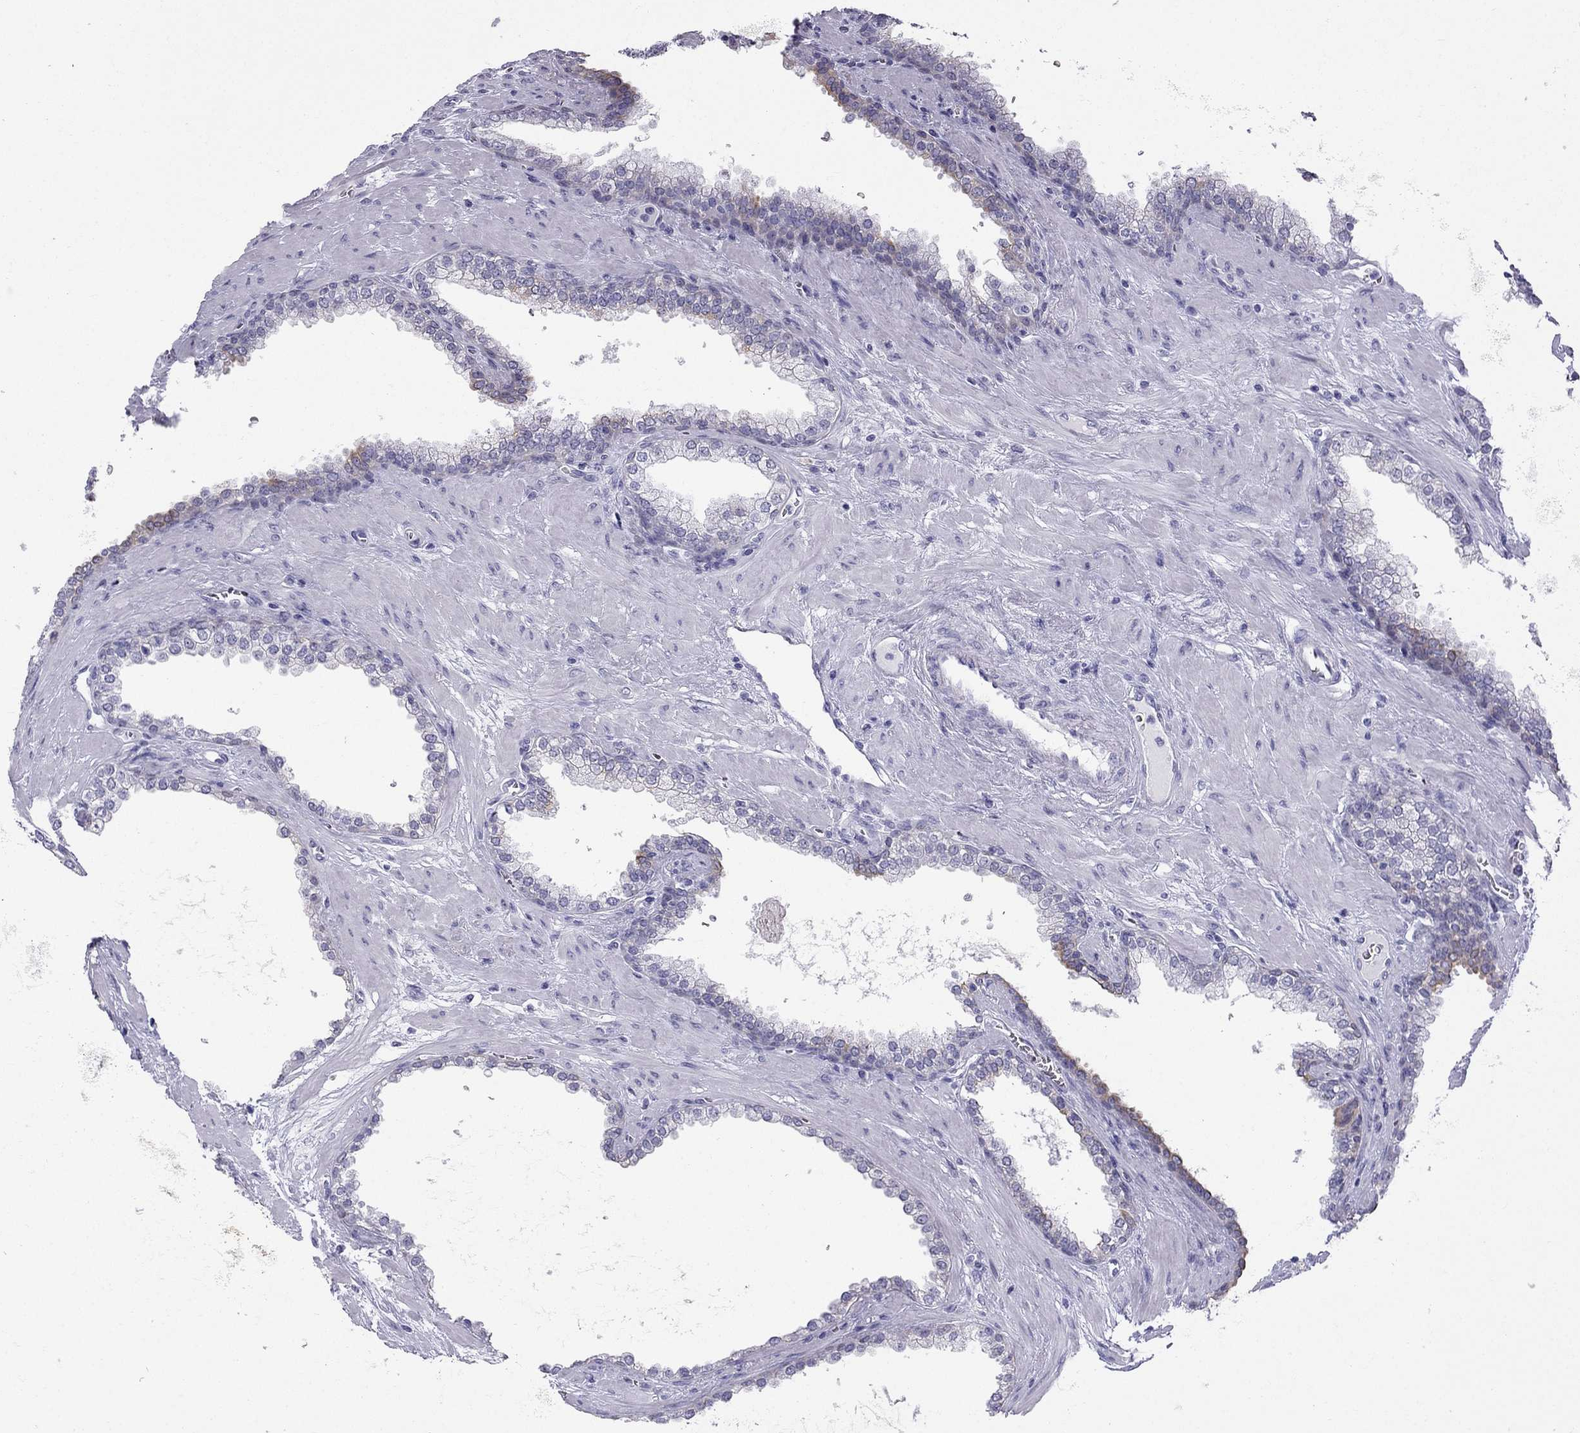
{"staining": {"intensity": "weak", "quantity": "<25%", "location": "cytoplasmic/membranous"}, "tissue": "prostate cancer", "cell_type": "Tumor cells", "image_type": "cancer", "snomed": [{"axis": "morphology", "description": "Adenocarcinoma, NOS"}, {"axis": "topography", "description": "Prostate"}], "caption": "A micrograph of human prostate cancer (adenocarcinoma) is negative for staining in tumor cells.", "gene": "GJA8", "patient": {"sex": "male", "age": 67}}